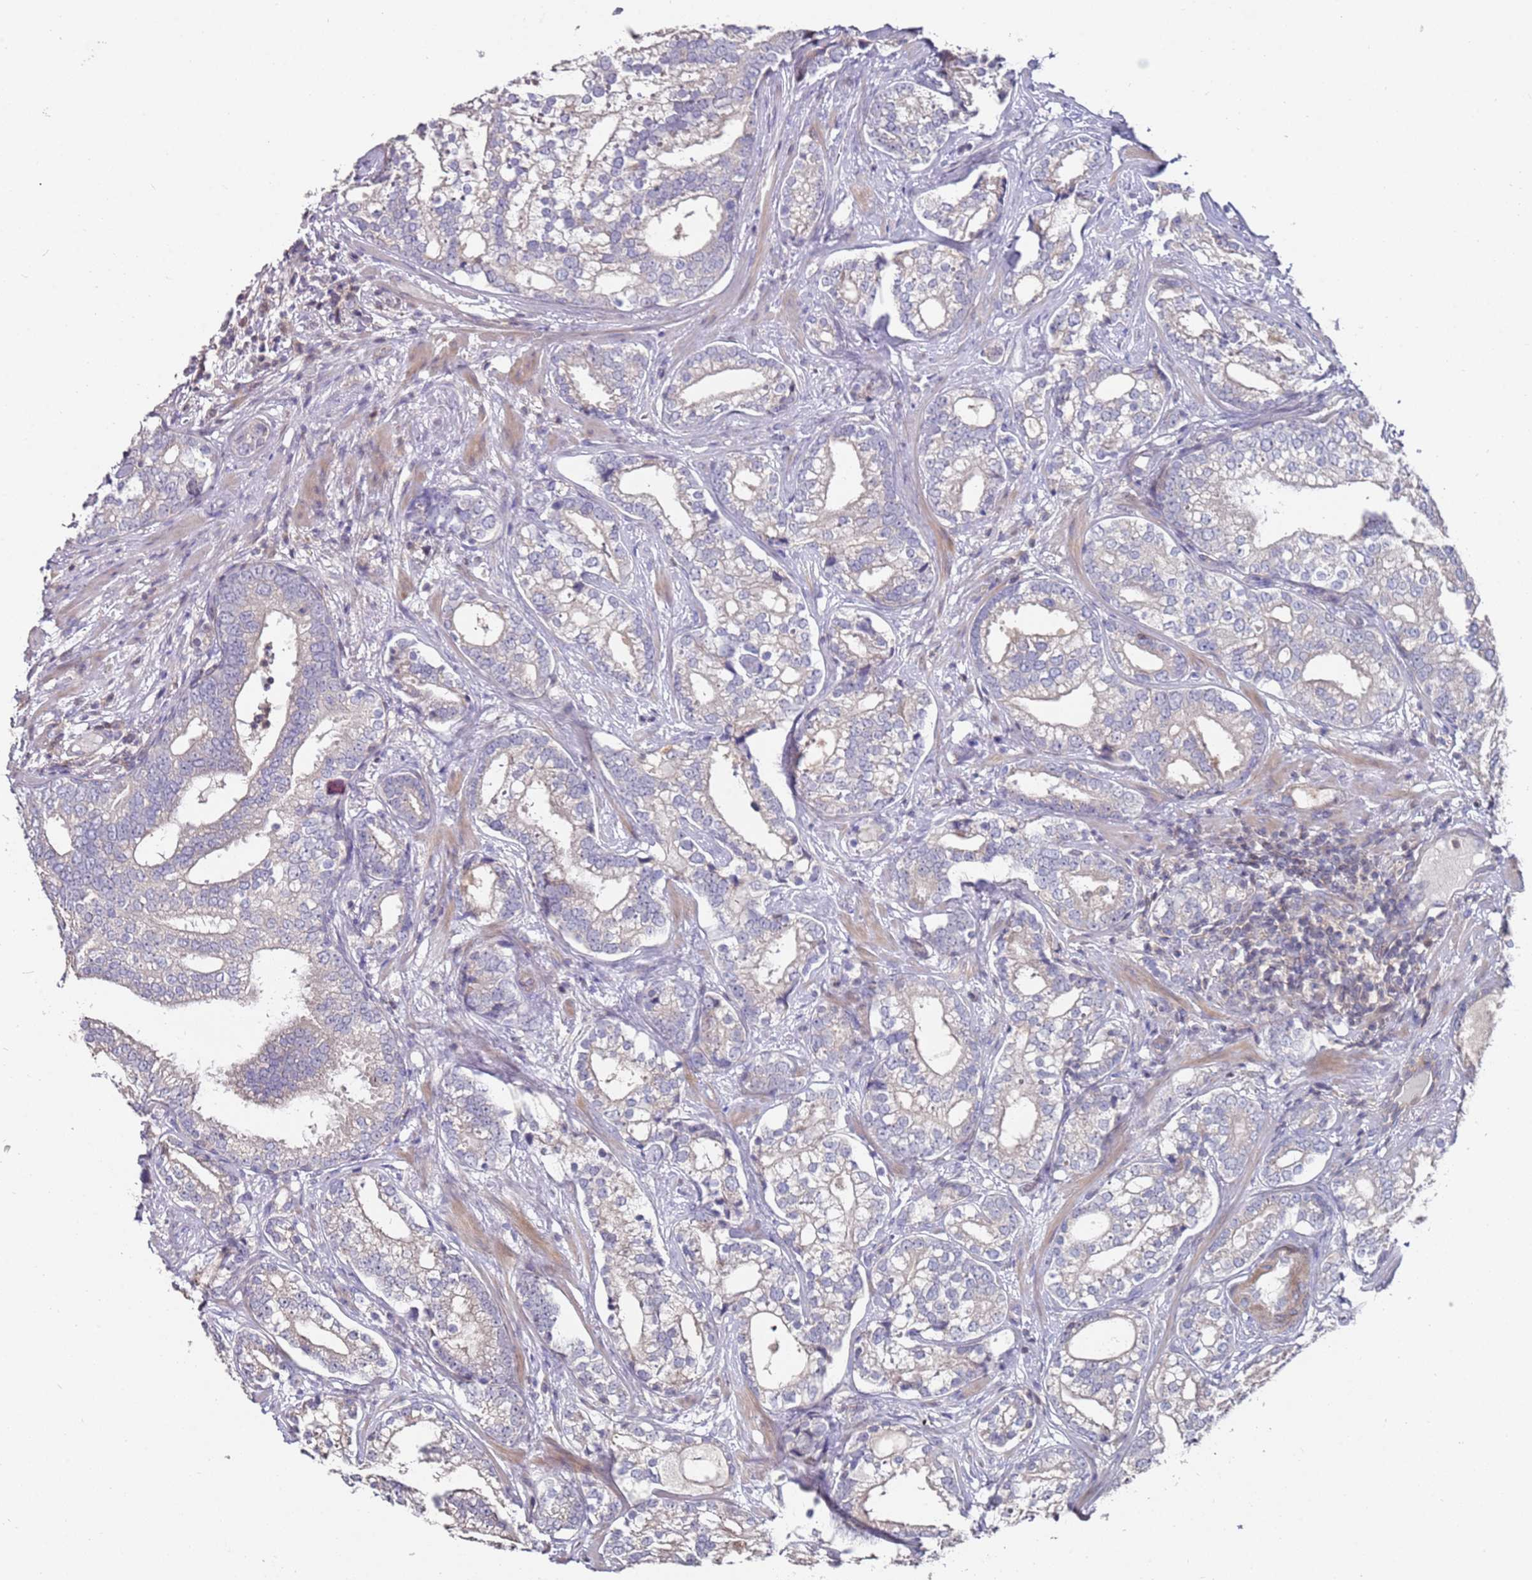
{"staining": {"intensity": "negative", "quantity": "none", "location": "none"}, "tissue": "prostate cancer", "cell_type": "Tumor cells", "image_type": "cancer", "snomed": [{"axis": "morphology", "description": "Adenocarcinoma, High grade"}, {"axis": "topography", "description": "Prostate"}], "caption": "Prostate adenocarcinoma (high-grade) was stained to show a protein in brown. There is no significant expression in tumor cells.", "gene": "LACC1", "patient": {"sex": "male", "age": 75}}